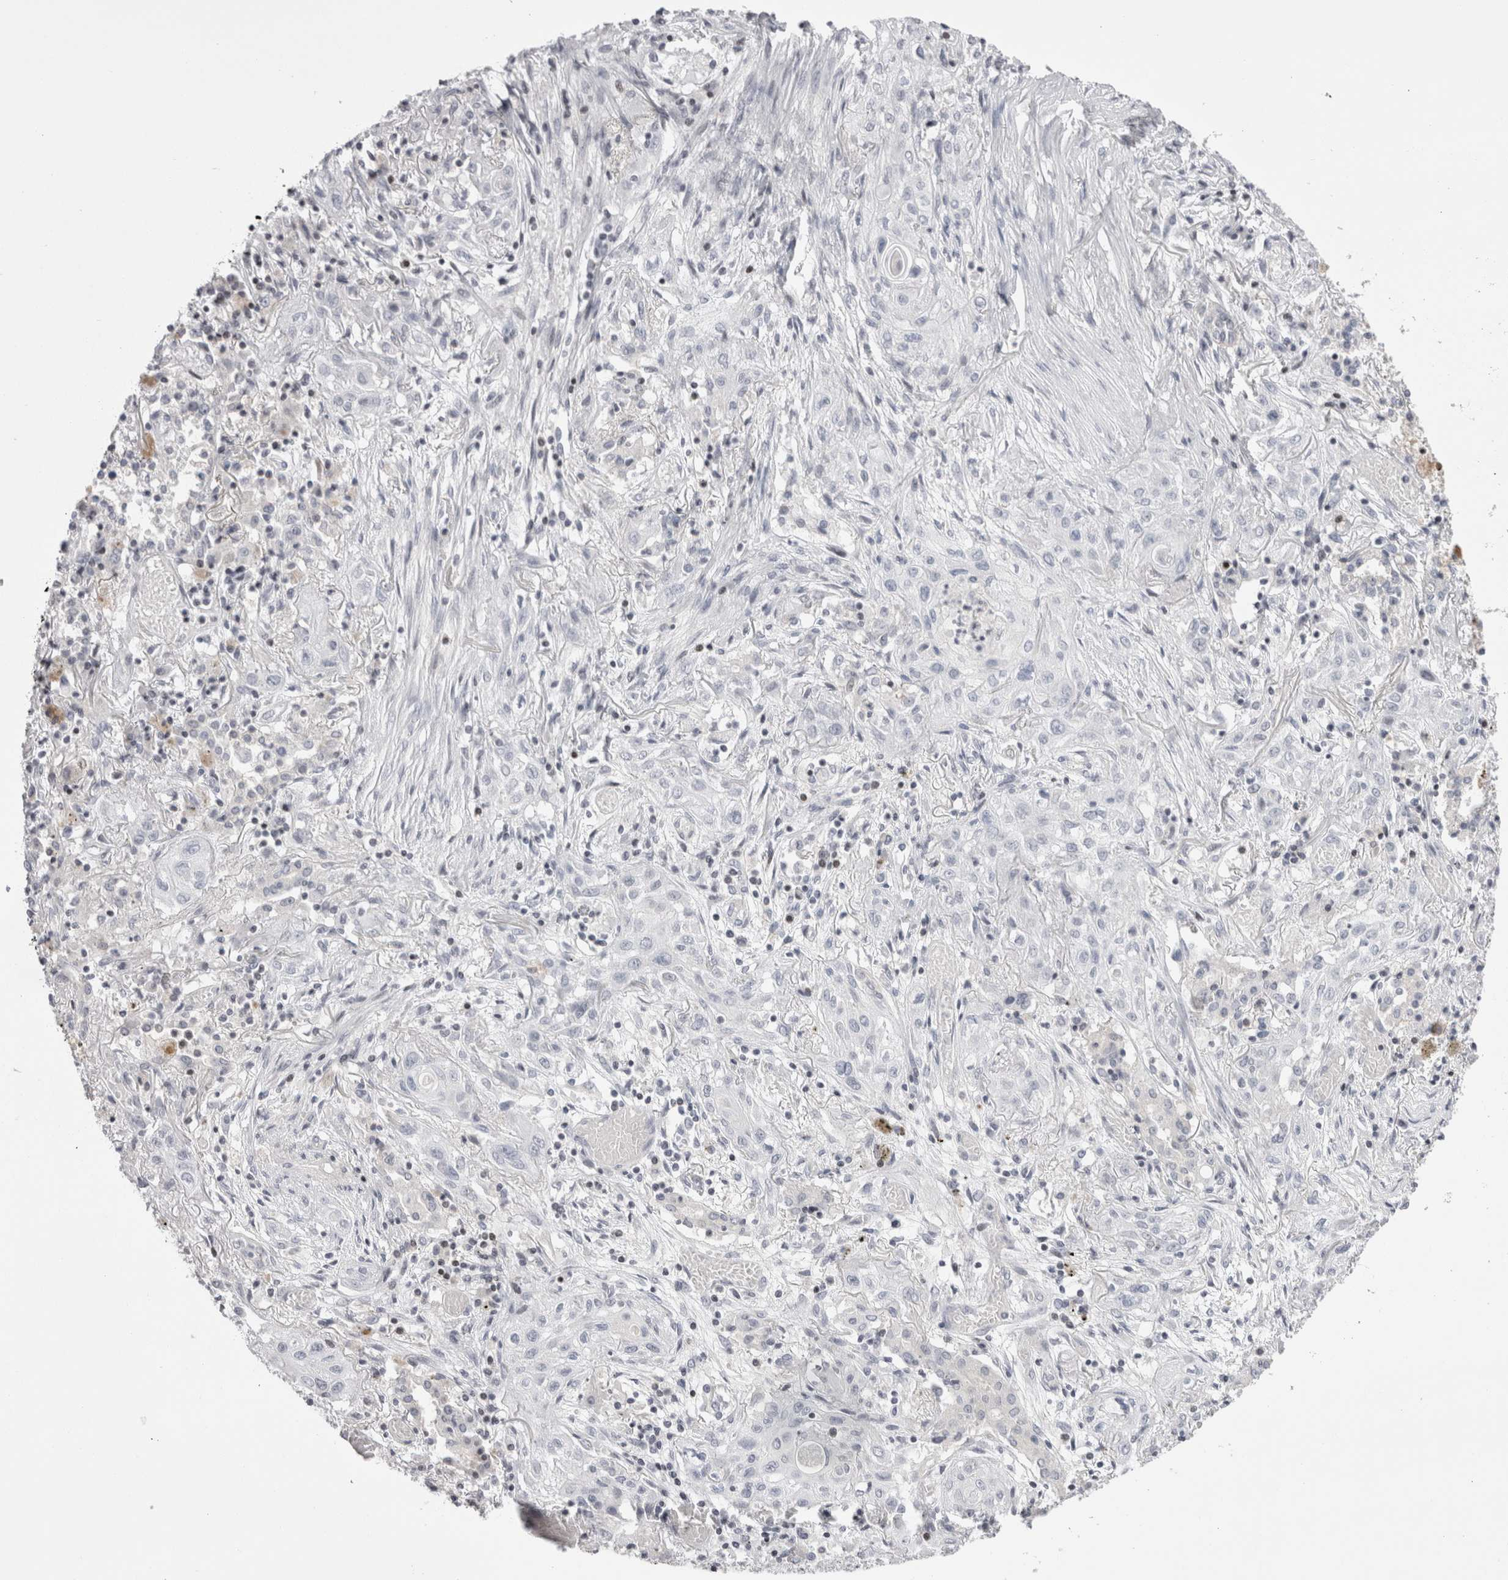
{"staining": {"intensity": "negative", "quantity": "none", "location": "none"}, "tissue": "lung cancer", "cell_type": "Tumor cells", "image_type": "cancer", "snomed": [{"axis": "morphology", "description": "Squamous cell carcinoma, NOS"}, {"axis": "topography", "description": "Lung"}], "caption": "The micrograph reveals no significant expression in tumor cells of squamous cell carcinoma (lung). (Immunohistochemistry, brightfield microscopy, high magnification).", "gene": "FNDC8", "patient": {"sex": "female", "age": 47}}